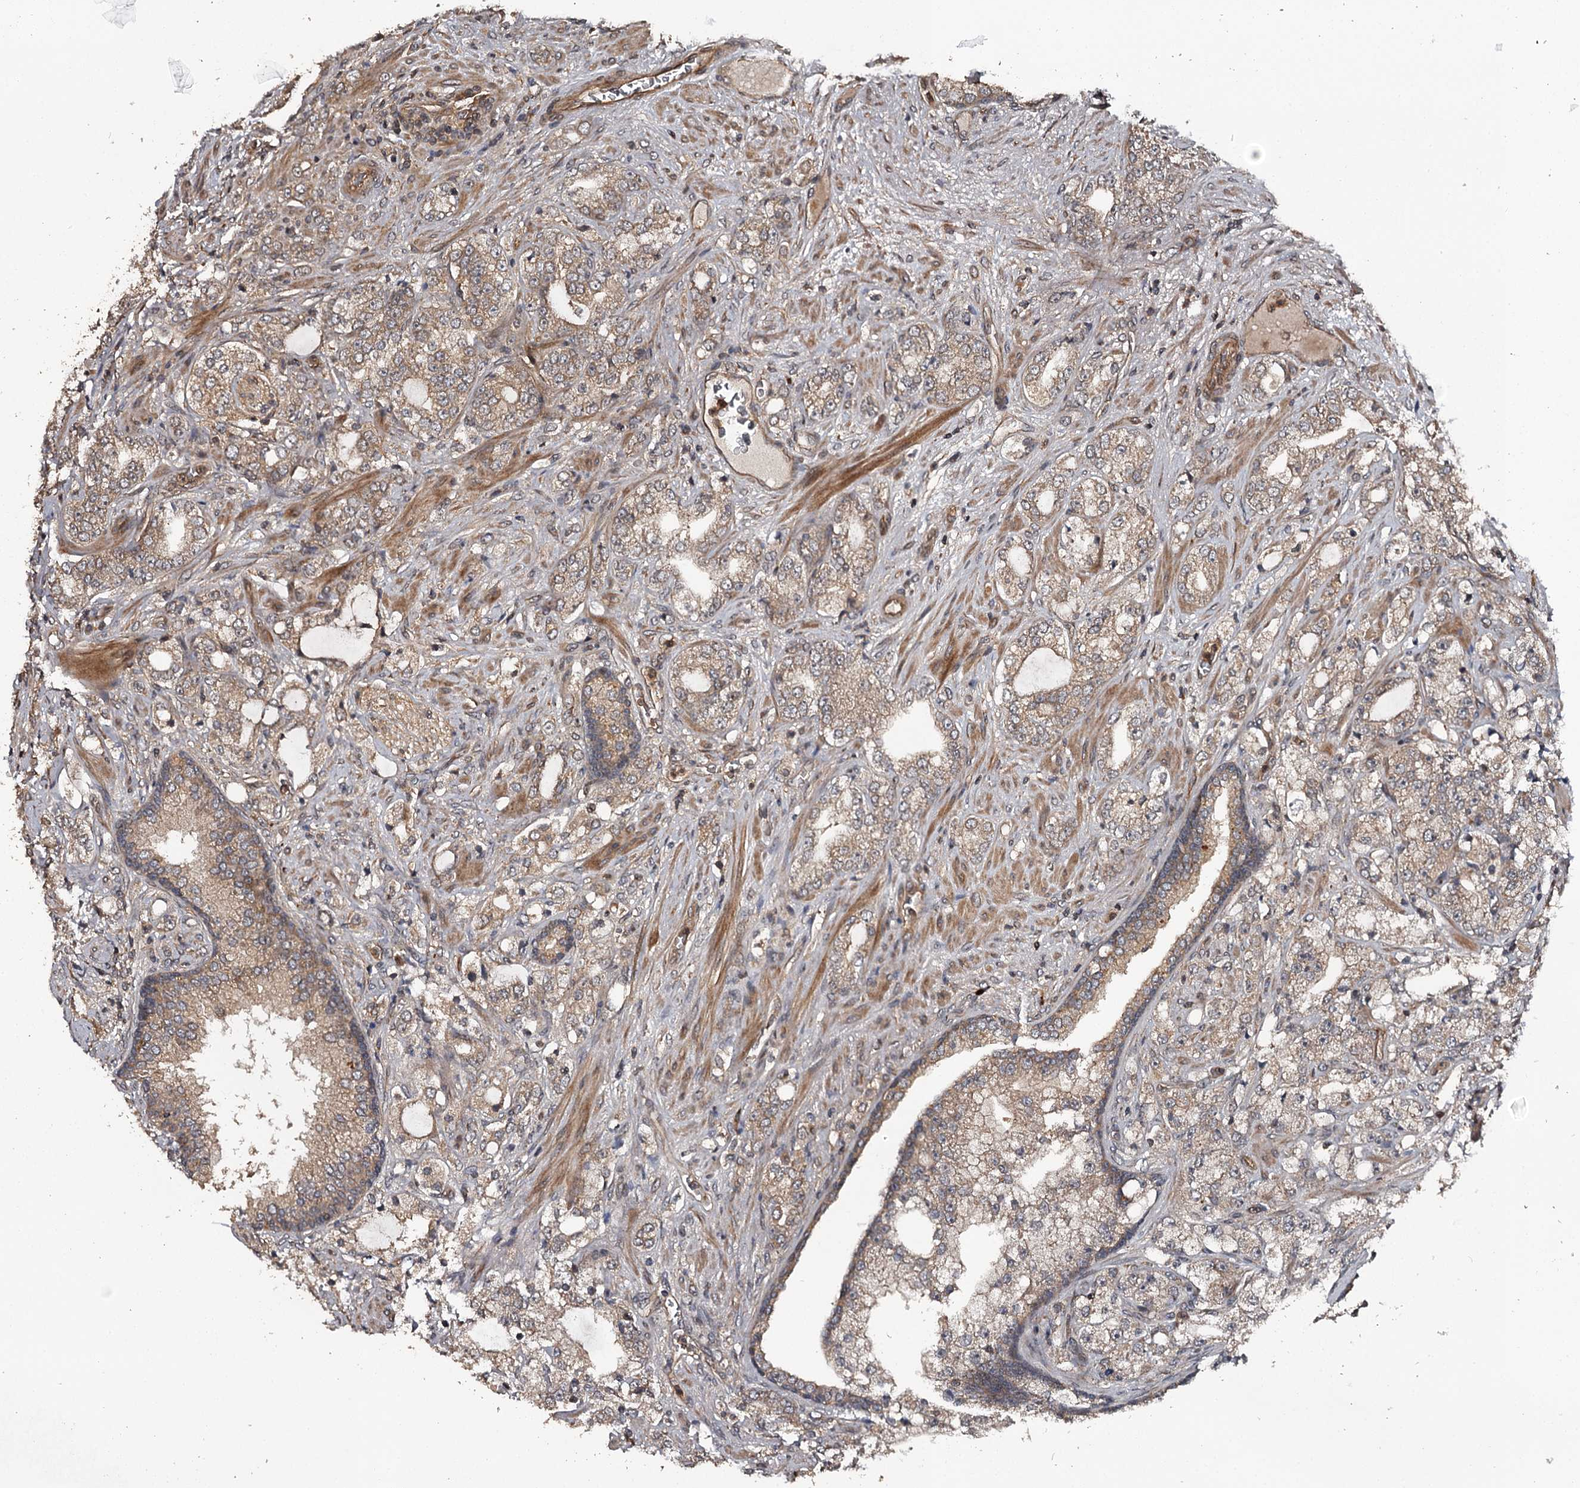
{"staining": {"intensity": "moderate", "quantity": "25%-75%", "location": "cytoplasmic/membranous"}, "tissue": "prostate cancer", "cell_type": "Tumor cells", "image_type": "cancer", "snomed": [{"axis": "morphology", "description": "Adenocarcinoma, High grade"}, {"axis": "topography", "description": "Prostate"}], "caption": "Human prostate cancer stained with a brown dye reveals moderate cytoplasmic/membranous positive expression in approximately 25%-75% of tumor cells.", "gene": "RAB21", "patient": {"sex": "male", "age": 64}}